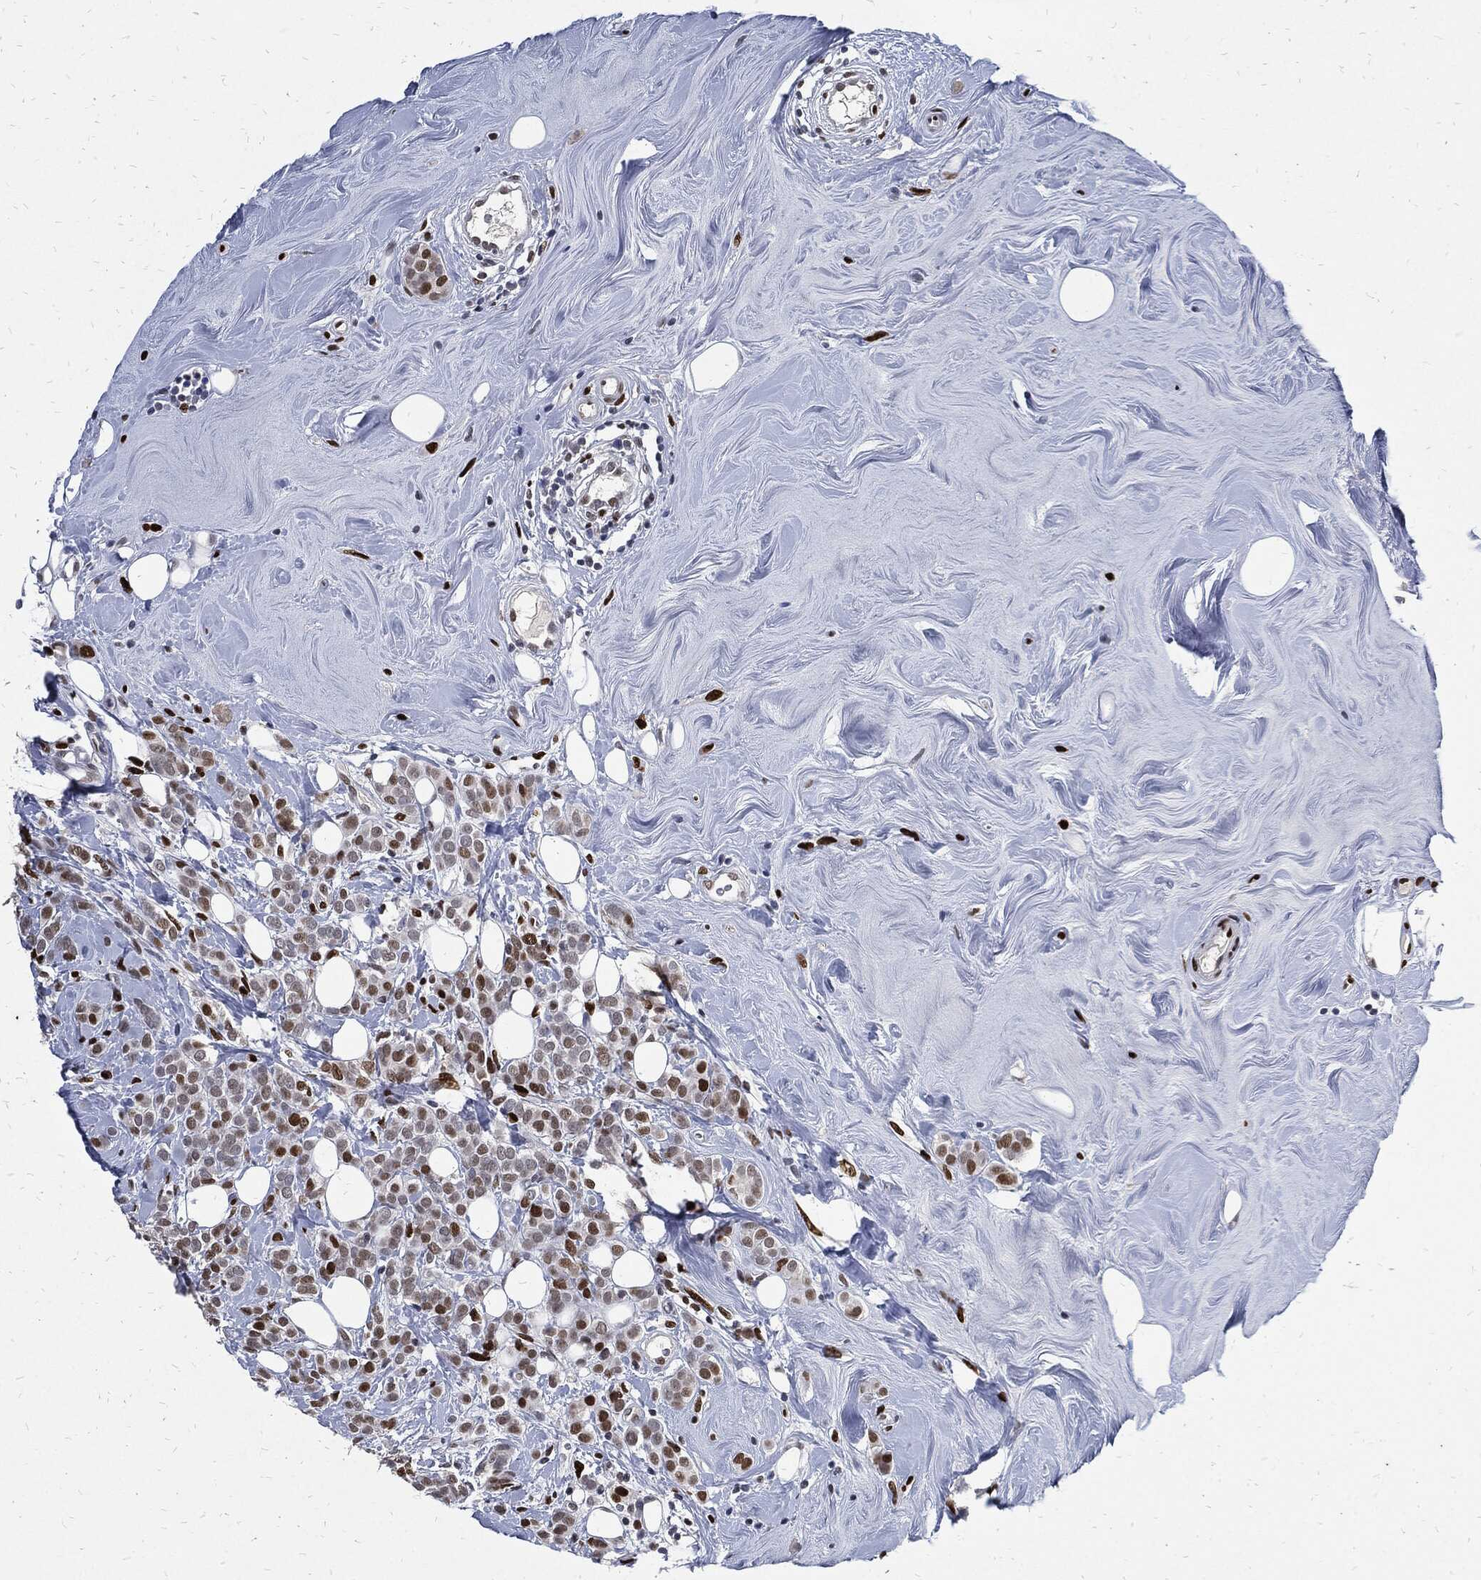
{"staining": {"intensity": "moderate", "quantity": "<25%", "location": "nuclear"}, "tissue": "breast cancer", "cell_type": "Tumor cells", "image_type": "cancer", "snomed": [{"axis": "morphology", "description": "Lobular carcinoma"}, {"axis": "topography", "description": "Breast"}], "caption": "Immunohistochemistry of breast cancer (lobular carcinoma) demonstrates low levels of moderate nuclear expression in approximately <25% of tumor cells.", "gene": "JUN", "patient": {"sex": "female", "age": 49}}